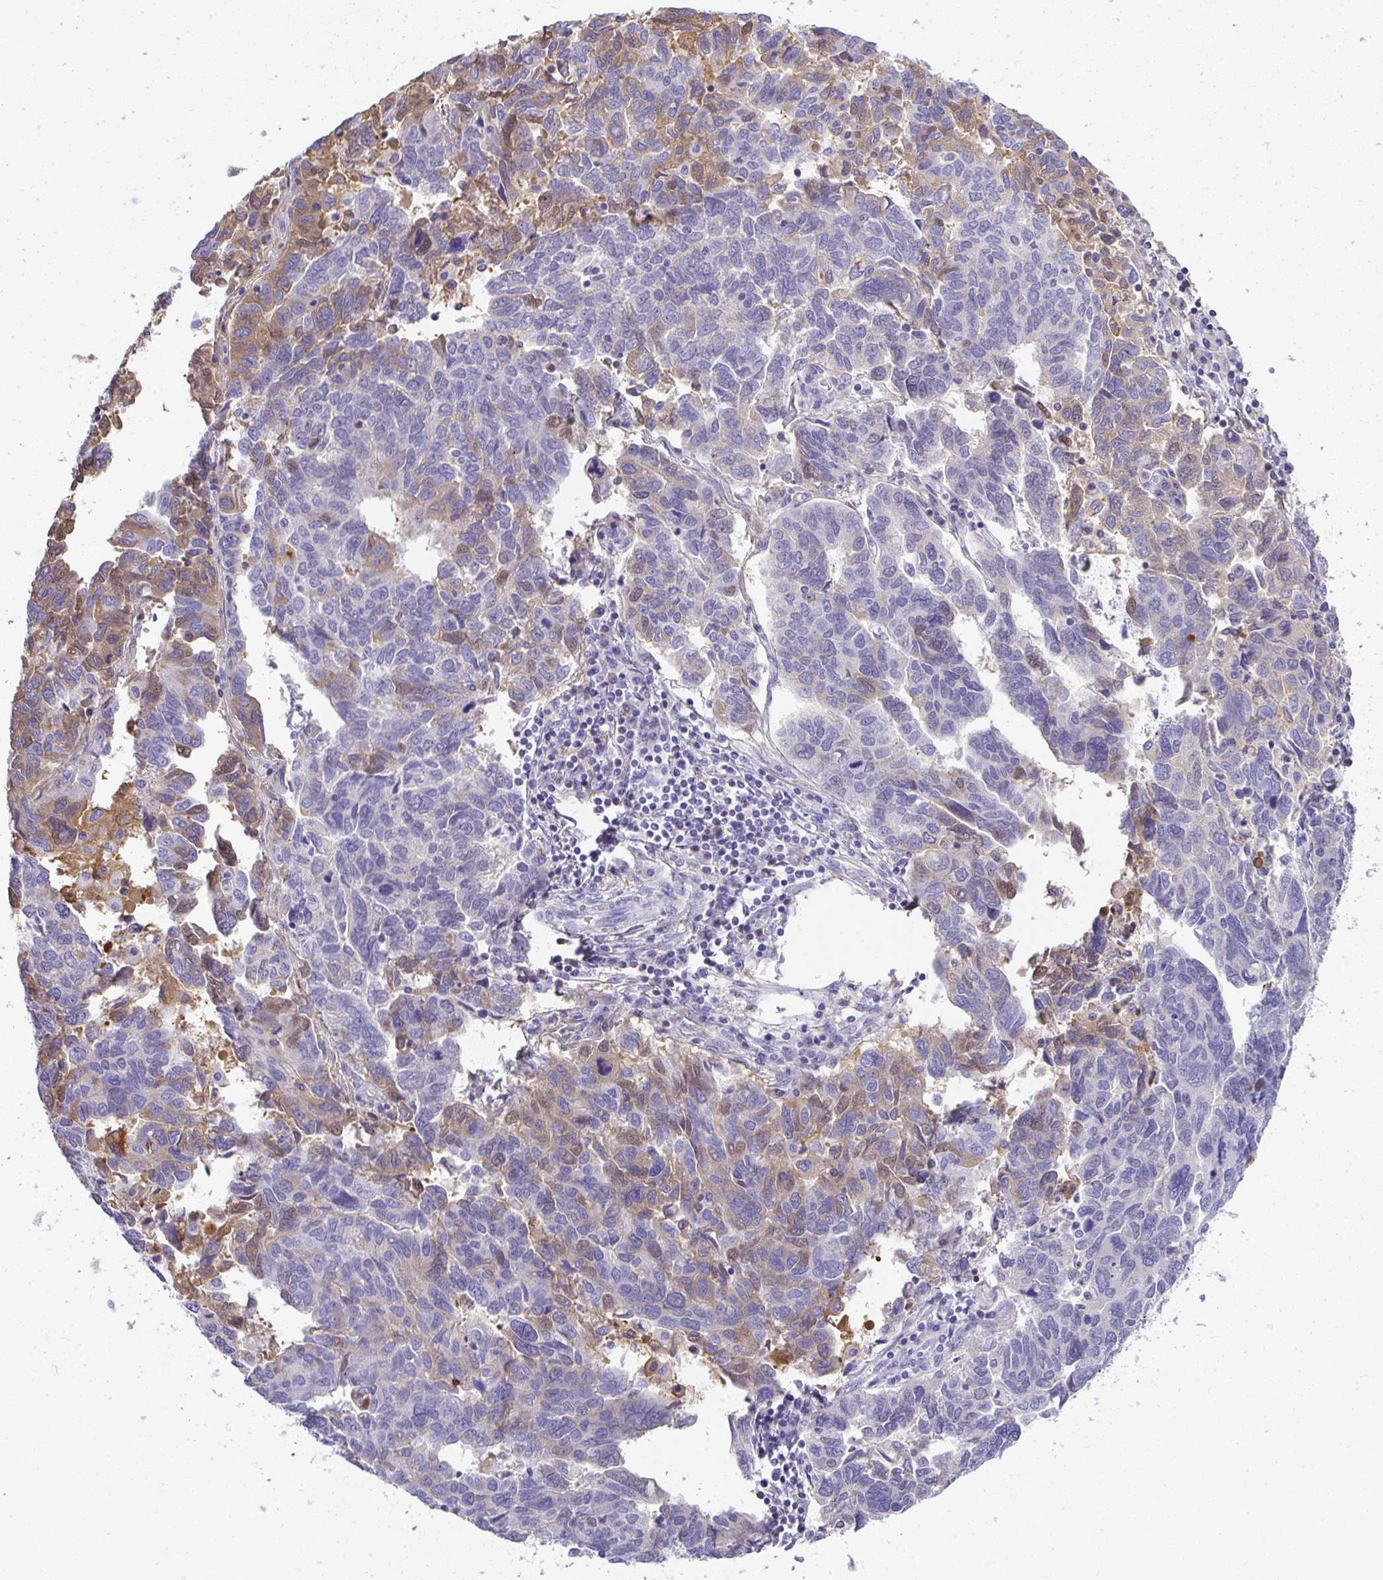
{"staining": {"intensity": "weak", "quantity": "<25%", "location": "cytoplasmic/membranous"}, "tissue": "ovarian cancer", "cell_type": "Tumor cells", "image_type": "cancer", "snomed": [{"axis": "morphology", "description": "Cystadenocarcinoma, serous, NOS"}, {"axis": "topography", "description": "Ovary"}], "caption": "Immunohistochemistry of serous cystadenocarcinoma (ovarian) demonstrates no expression in tumor cells. (Stains: DAB (3,3'-diaminobenzidine) immunohistochemistry with hematoxylin counter stain, Microscopy: brightfield microscopy at high magnification).", "gene": "ZSWIM3", "patient": {"sex": "female", "age": 64}}